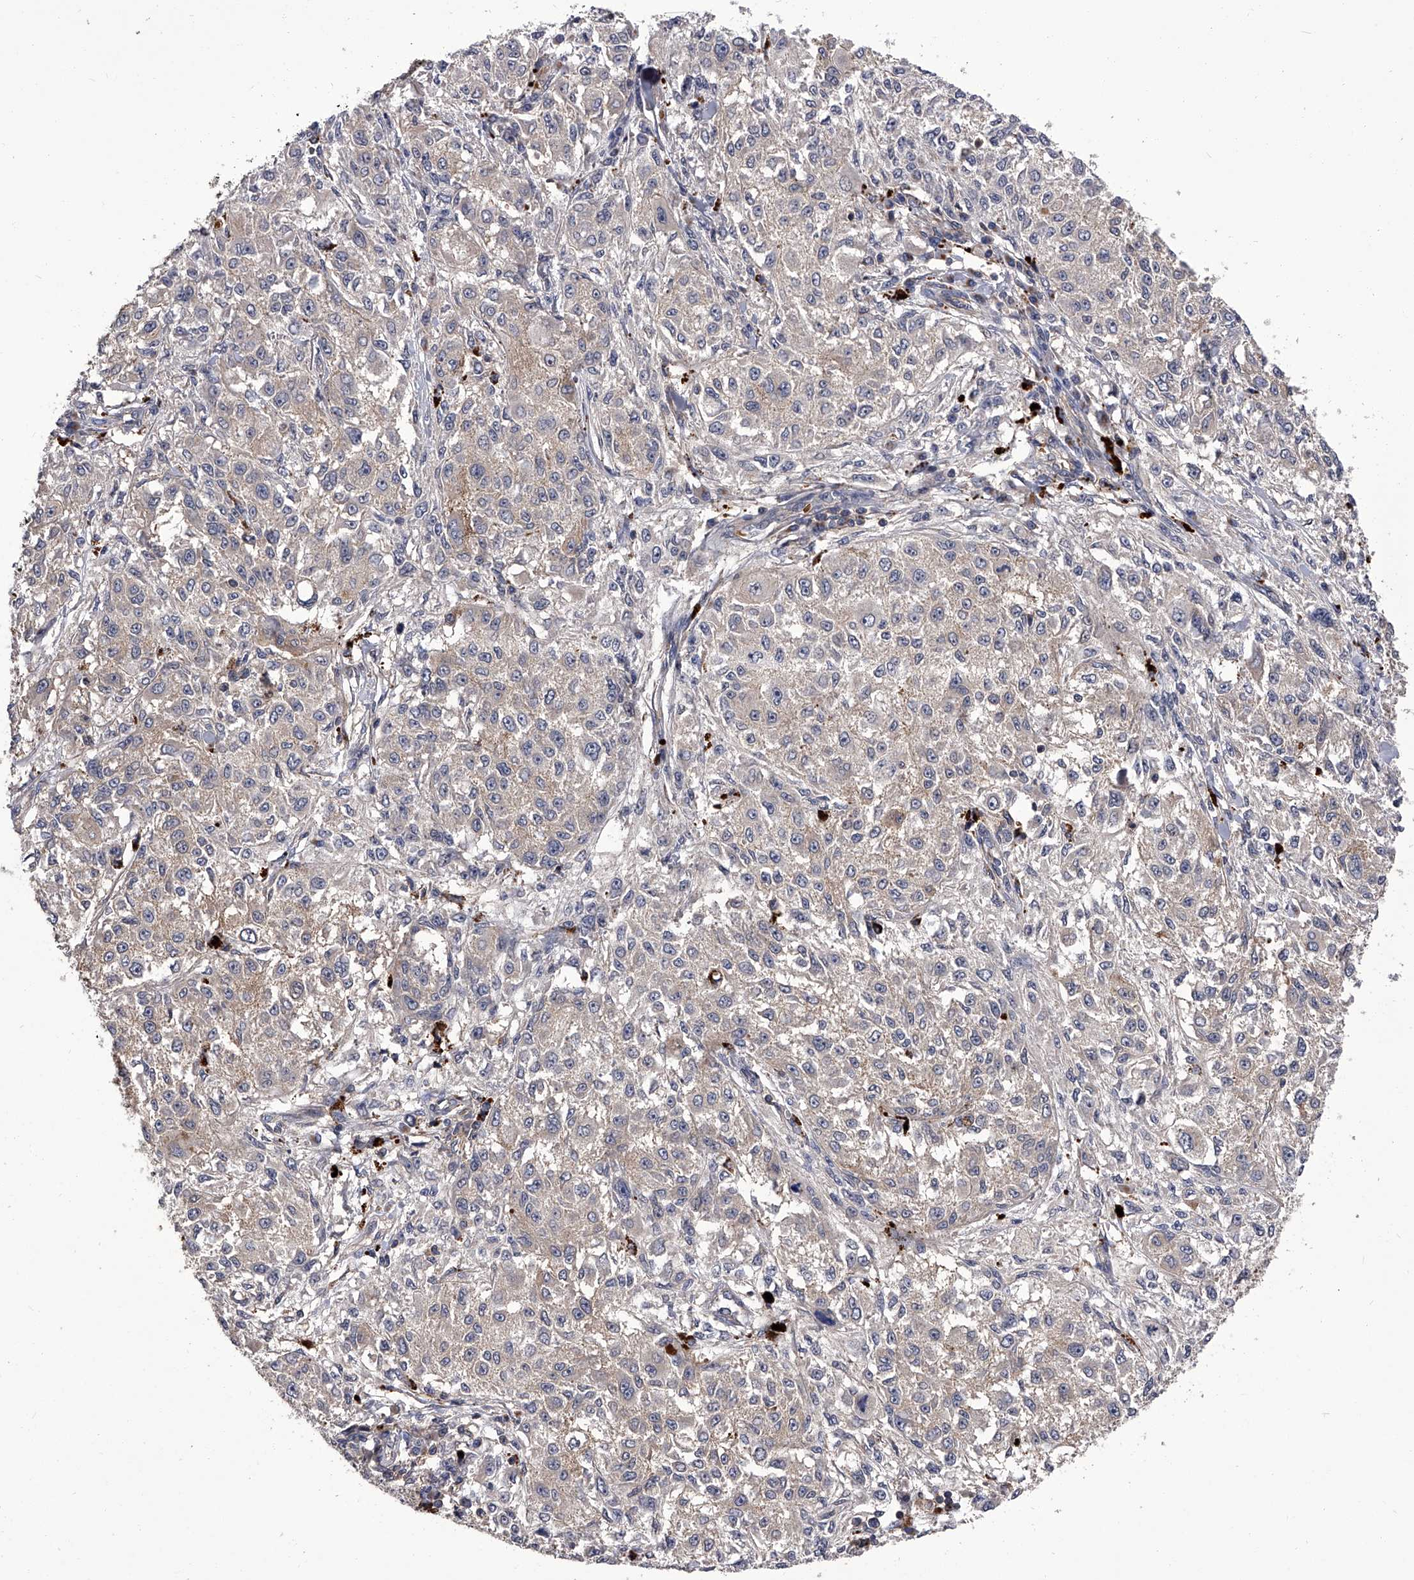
{"staining": {"intensity": "weak", "quantity": "<25%", "location": "cytoplasmic/membranous"}, "tissue": "melanoma", "cell_type": "Tumor cells", "image_type": "cancer", "snomed": [{"axis": "morphology", "description": "Necrosis, NOS"}, {"axis": "morphology", "description": "Malignant melanoma, NOS"}, {"axis": "topography", "description": "Skin"}], "caption": "High power microscopy image of an IHC photomicrograph of malignant melanoma, revealing no significant positivity in tumor cells.", "gene": "STK36", "patient": {"sex": "female", "age": 87}}